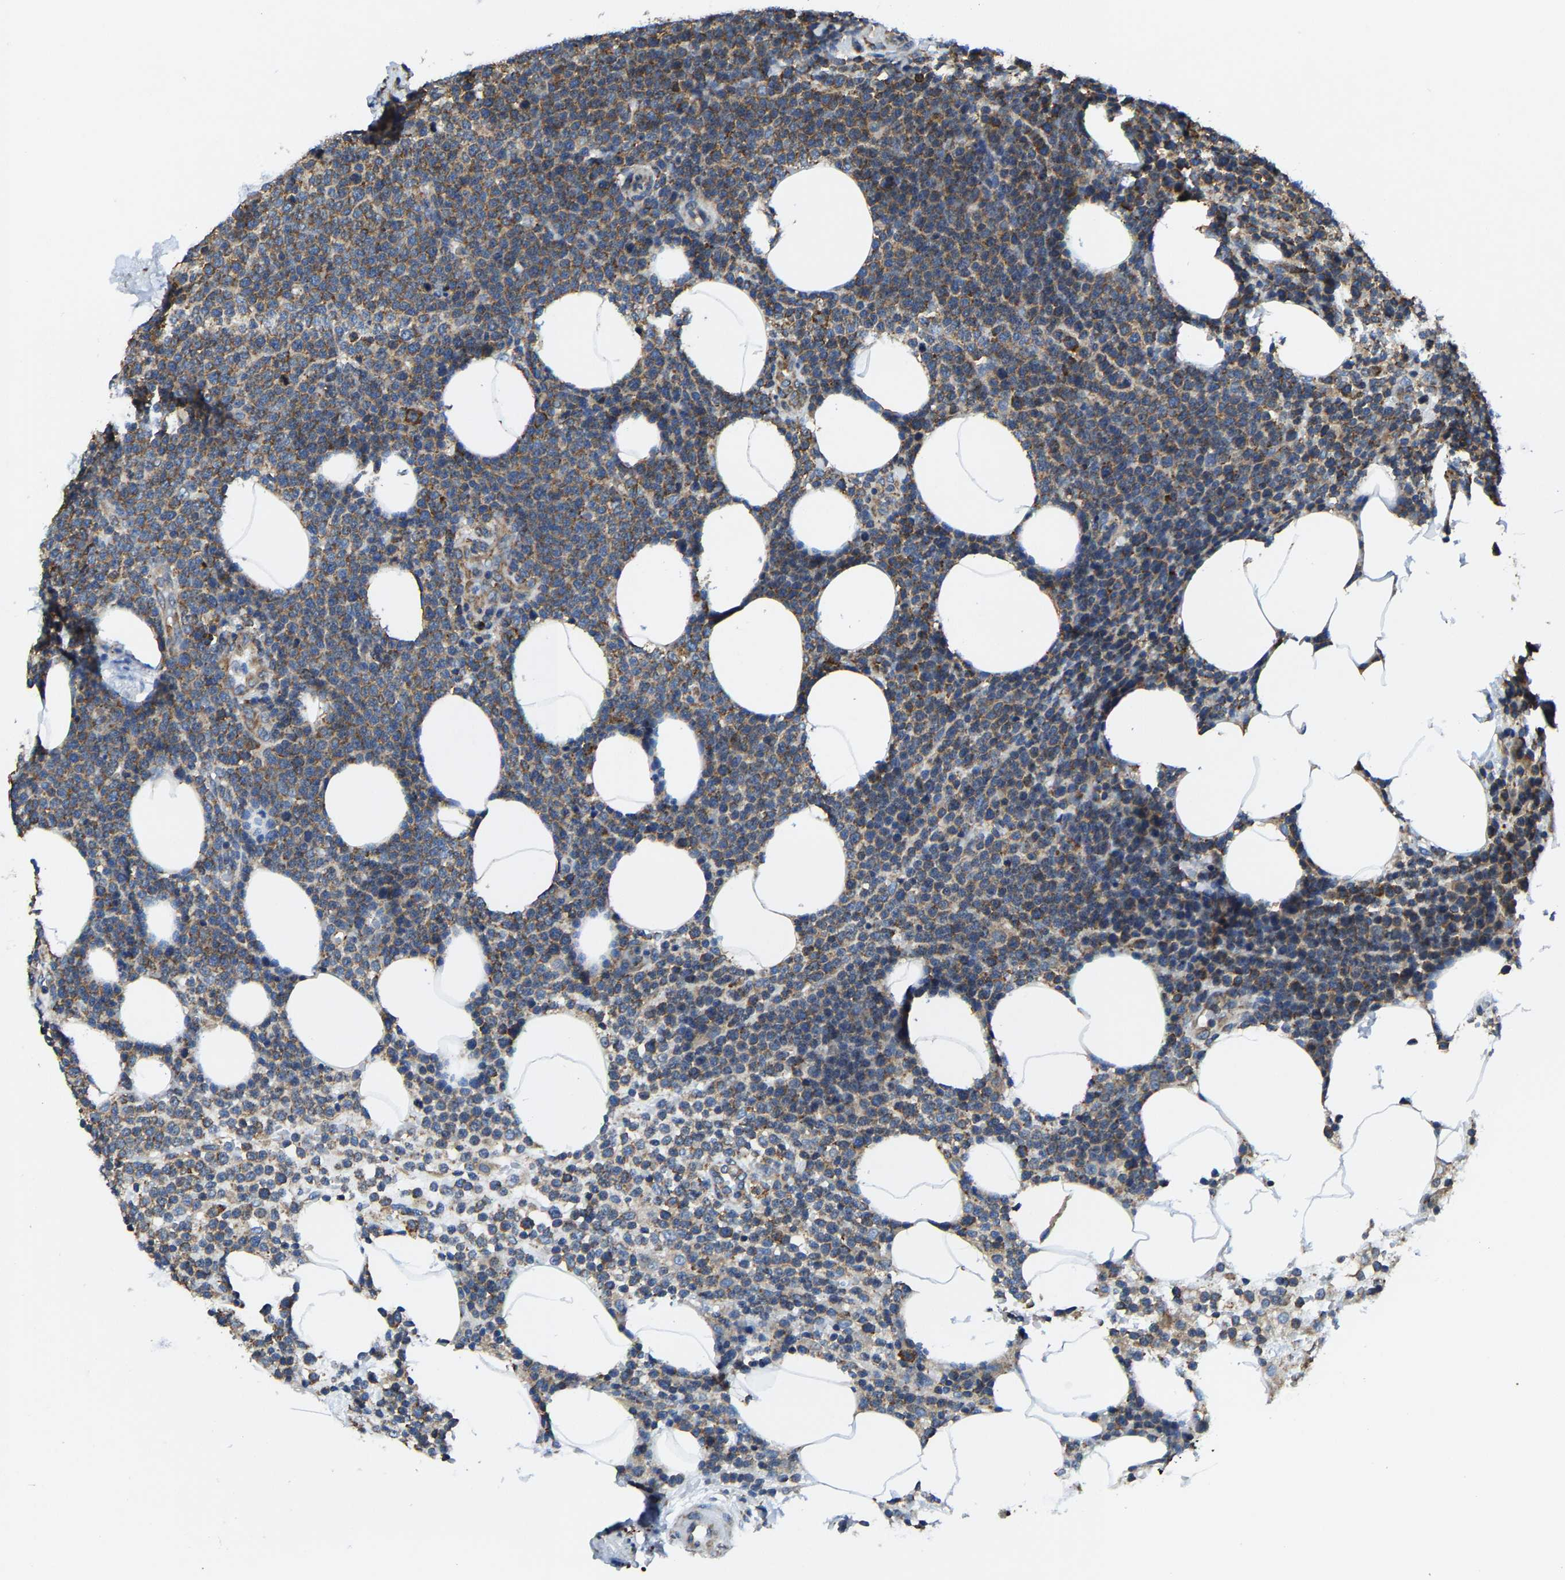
{"staining": {"intensity": "moderate", "quantity": ">75%", "location": "cytoplasmic/membranous"}, "tissue": "lymphoma", "cell_type": "Tumor cells", "image_type": "cancer", "snomed": [{"axis": "morphology", "description": "Malignant lymphoma, non-Hodgkin's type, High grade"}, {"axis": "topography", "description": "Lymph node"}], "caption": "The histopathology image exhibits a brown stain indicating the presence of a protein in the cytoplasmic/membranous of tumor cells in malignant lymphoma, non-Hodgkin's type (high-grade). (DAB = brown stain, brightfield microscopy at high magnification).", "gene": "G3BP2", "patient": {"sex": "male", "age": 61}}